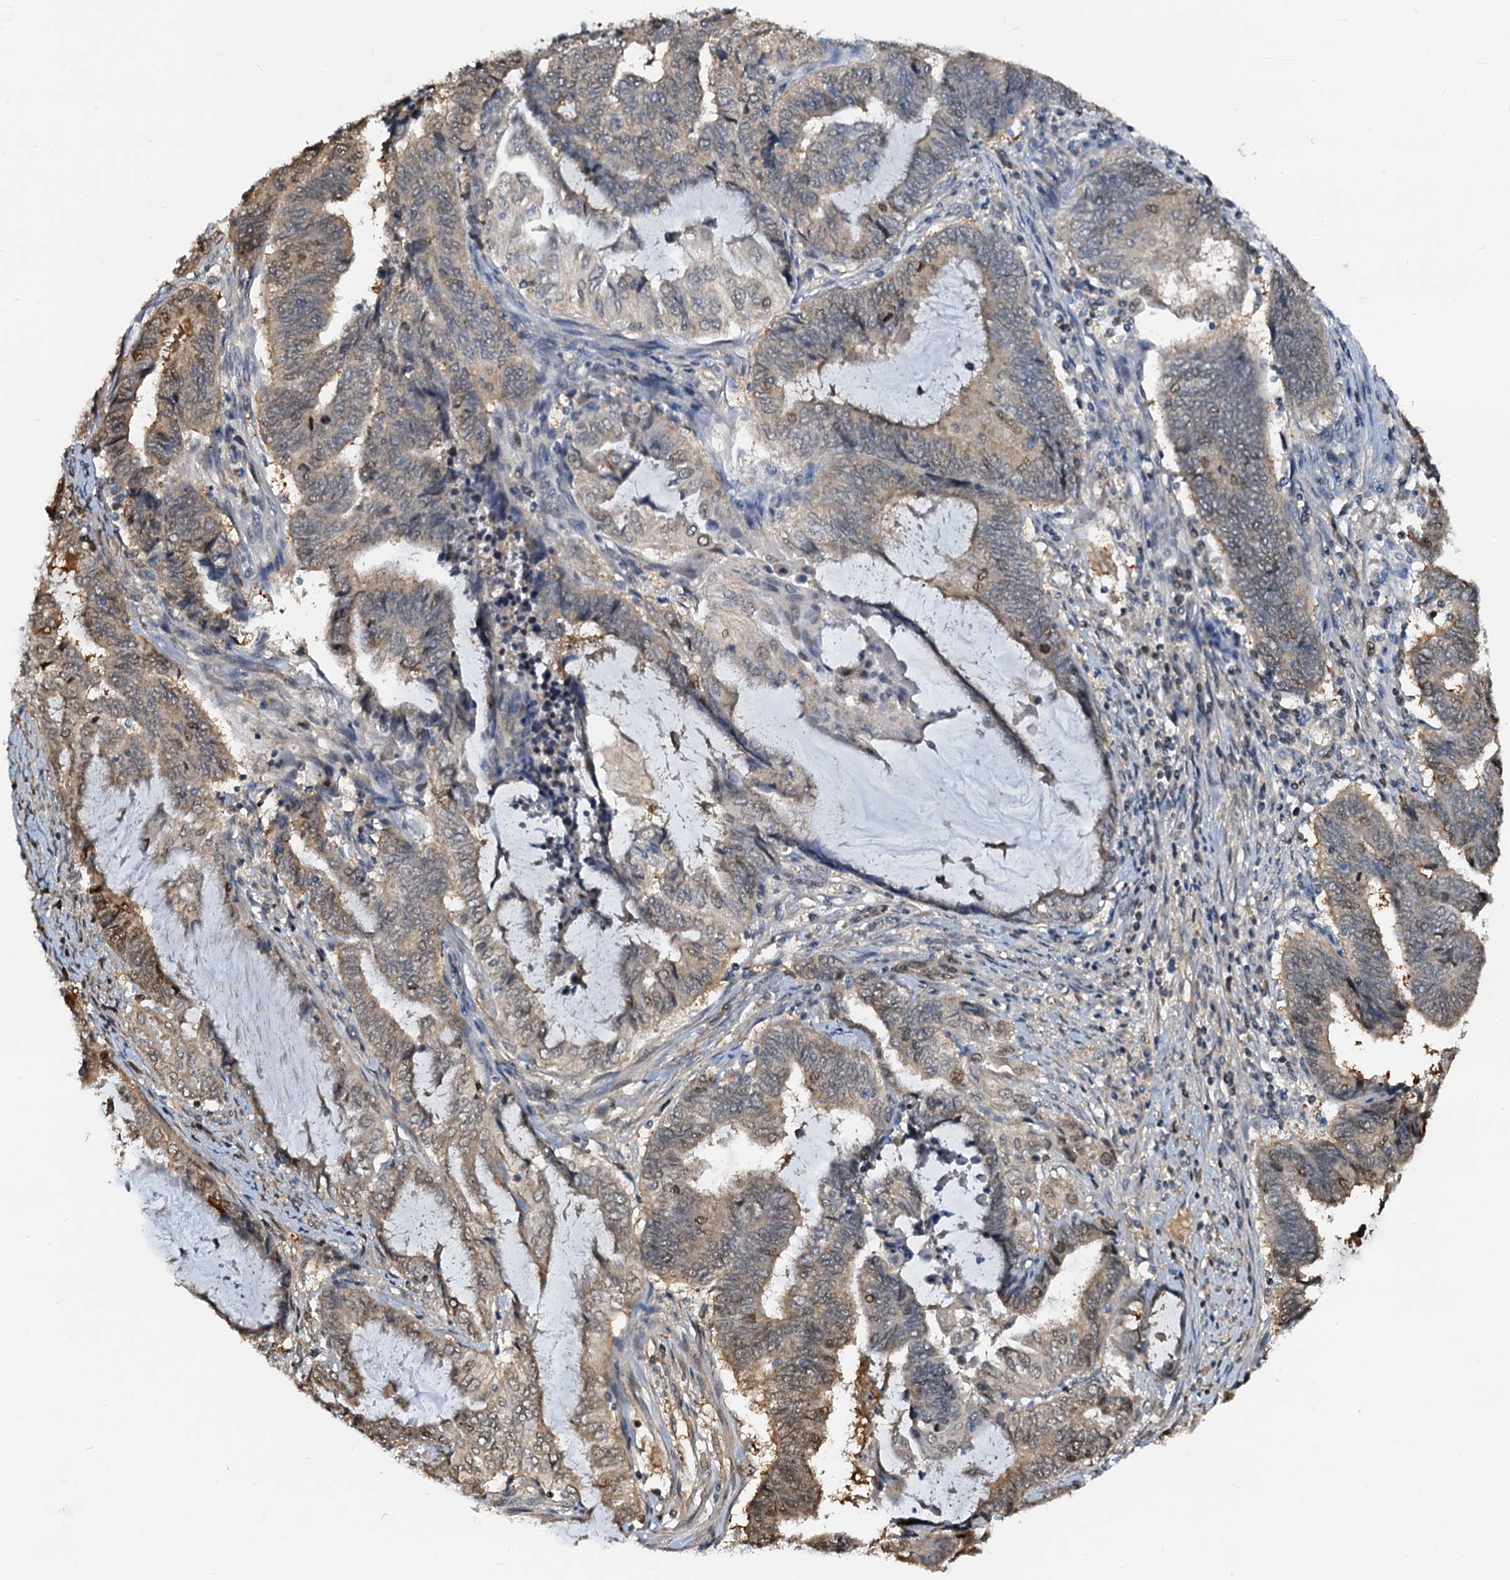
{"staining": {"intensity": "moderate", "quantity": "25%-75%", "location": "cytoplasmic/membranous,nuclear"}, "tissue": "endometrial cancer", "cell_type": "Tumor cells", "image_type": "cancer", "snomed": [{"axis": "morphology", "description": "Adenocarcinoma, NOS"}, {"axis": "topography", "description": "Uterus"}, {"axis": "topography", "description": "Endometrium"}], "caption": "This is a histology image of immunohistochemistry staining of endometrial adenocarcinoma, which shows moderate positivity in the cytoplasmic/membranous and nuclear of tumor cells.", "gene": "PTGES3", "patient": {"sex": "female", "age": 70}}